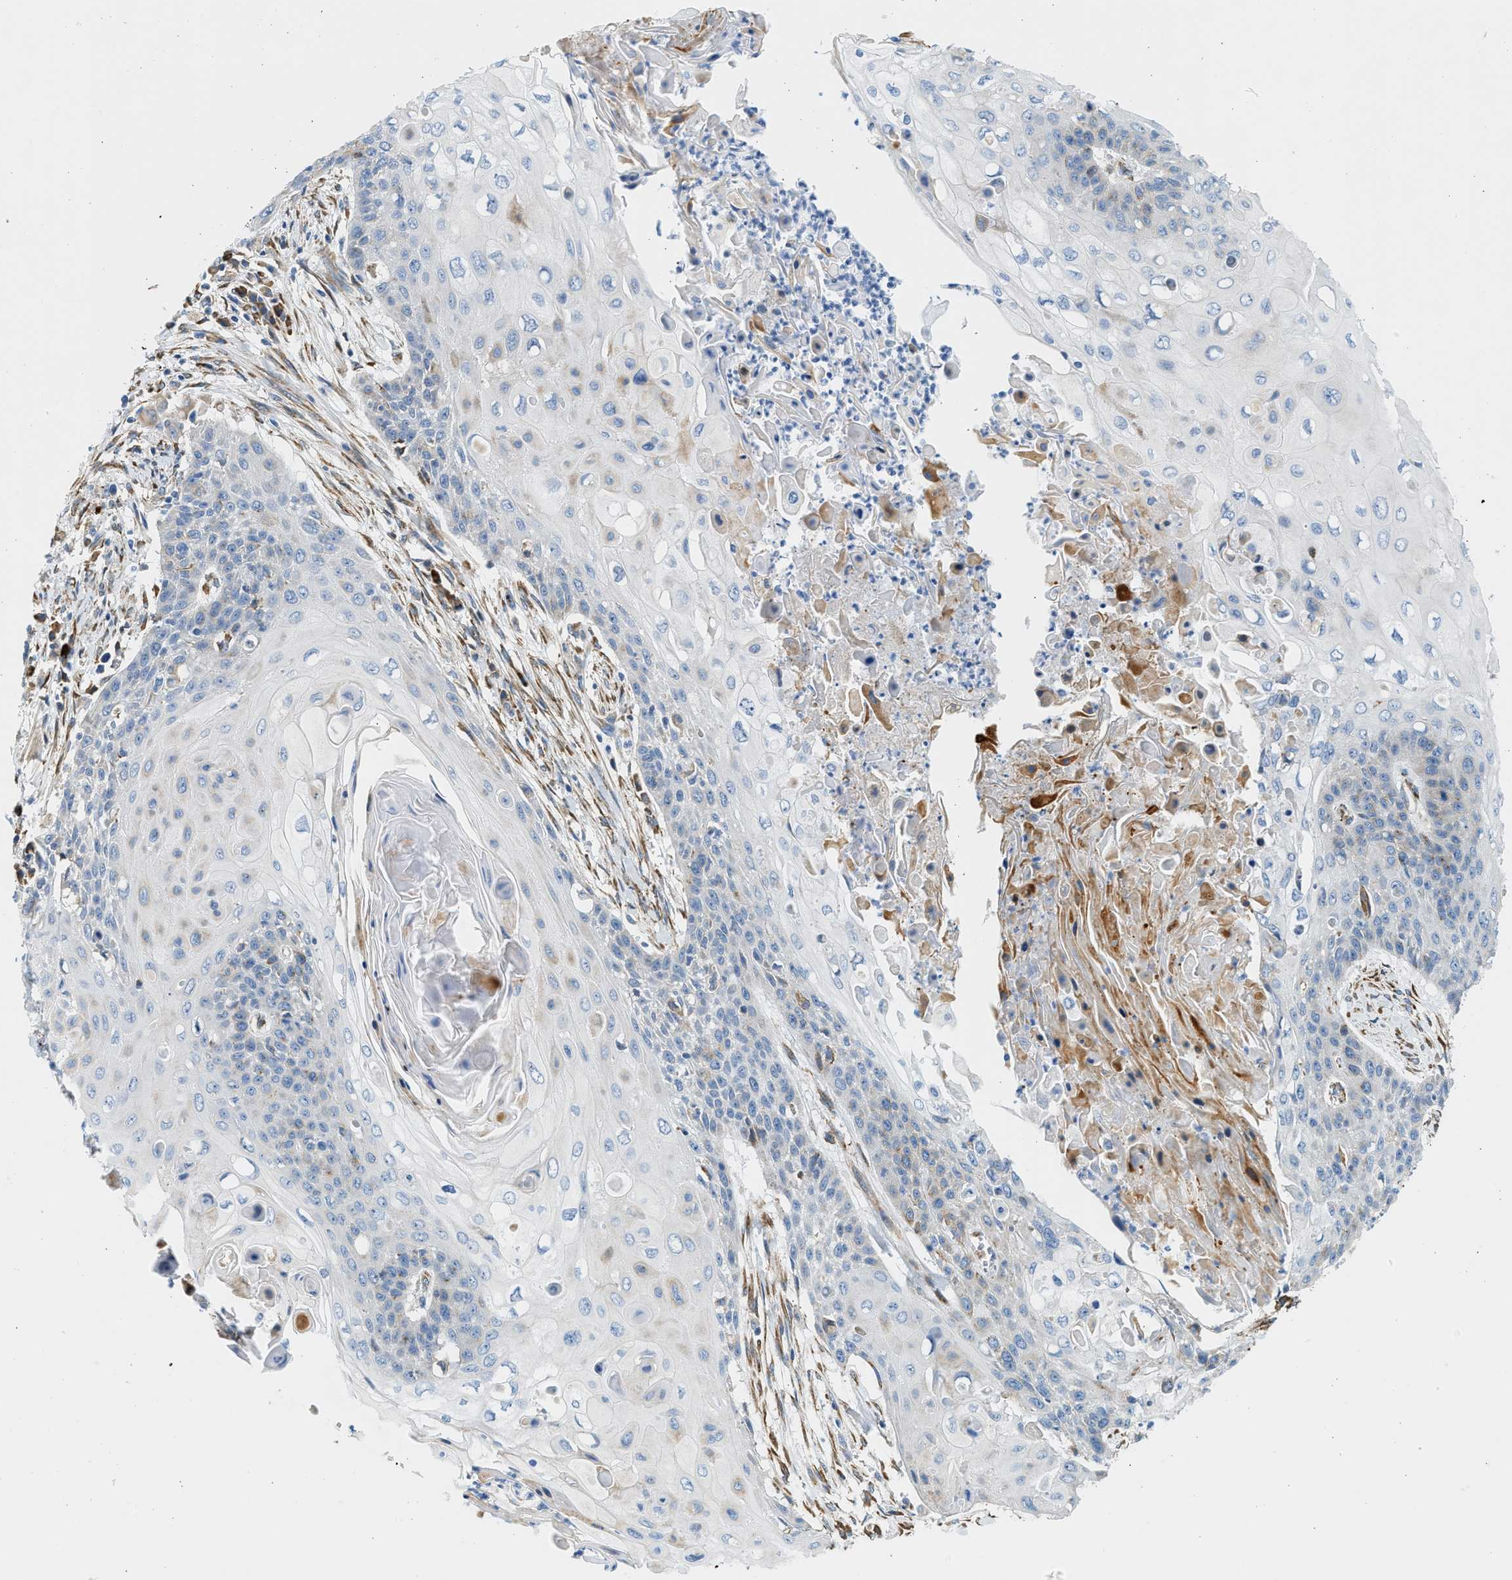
{"staining": {"intensity": "negative", "quantity": "none", "location": "none"}, "tissue": "cervical cancer", "cell_type": "Tumor cells", "image_type": "cancer", "snomed": [{"axis": "morphology", "description": "Squamous cell carcinoma, NOS"}, {"axis": "topography", "description": "Cervix"}], "caption": "Tumor cells are negative for brown protein staining in squamous cell carcinoma (cervical). (DAB (3,3'-diaminobenzidine) immunohistochemistry with hematoxylin counter stain).", "gene": "CNTN6", "patient": {"sex": "female", "age": 39}}